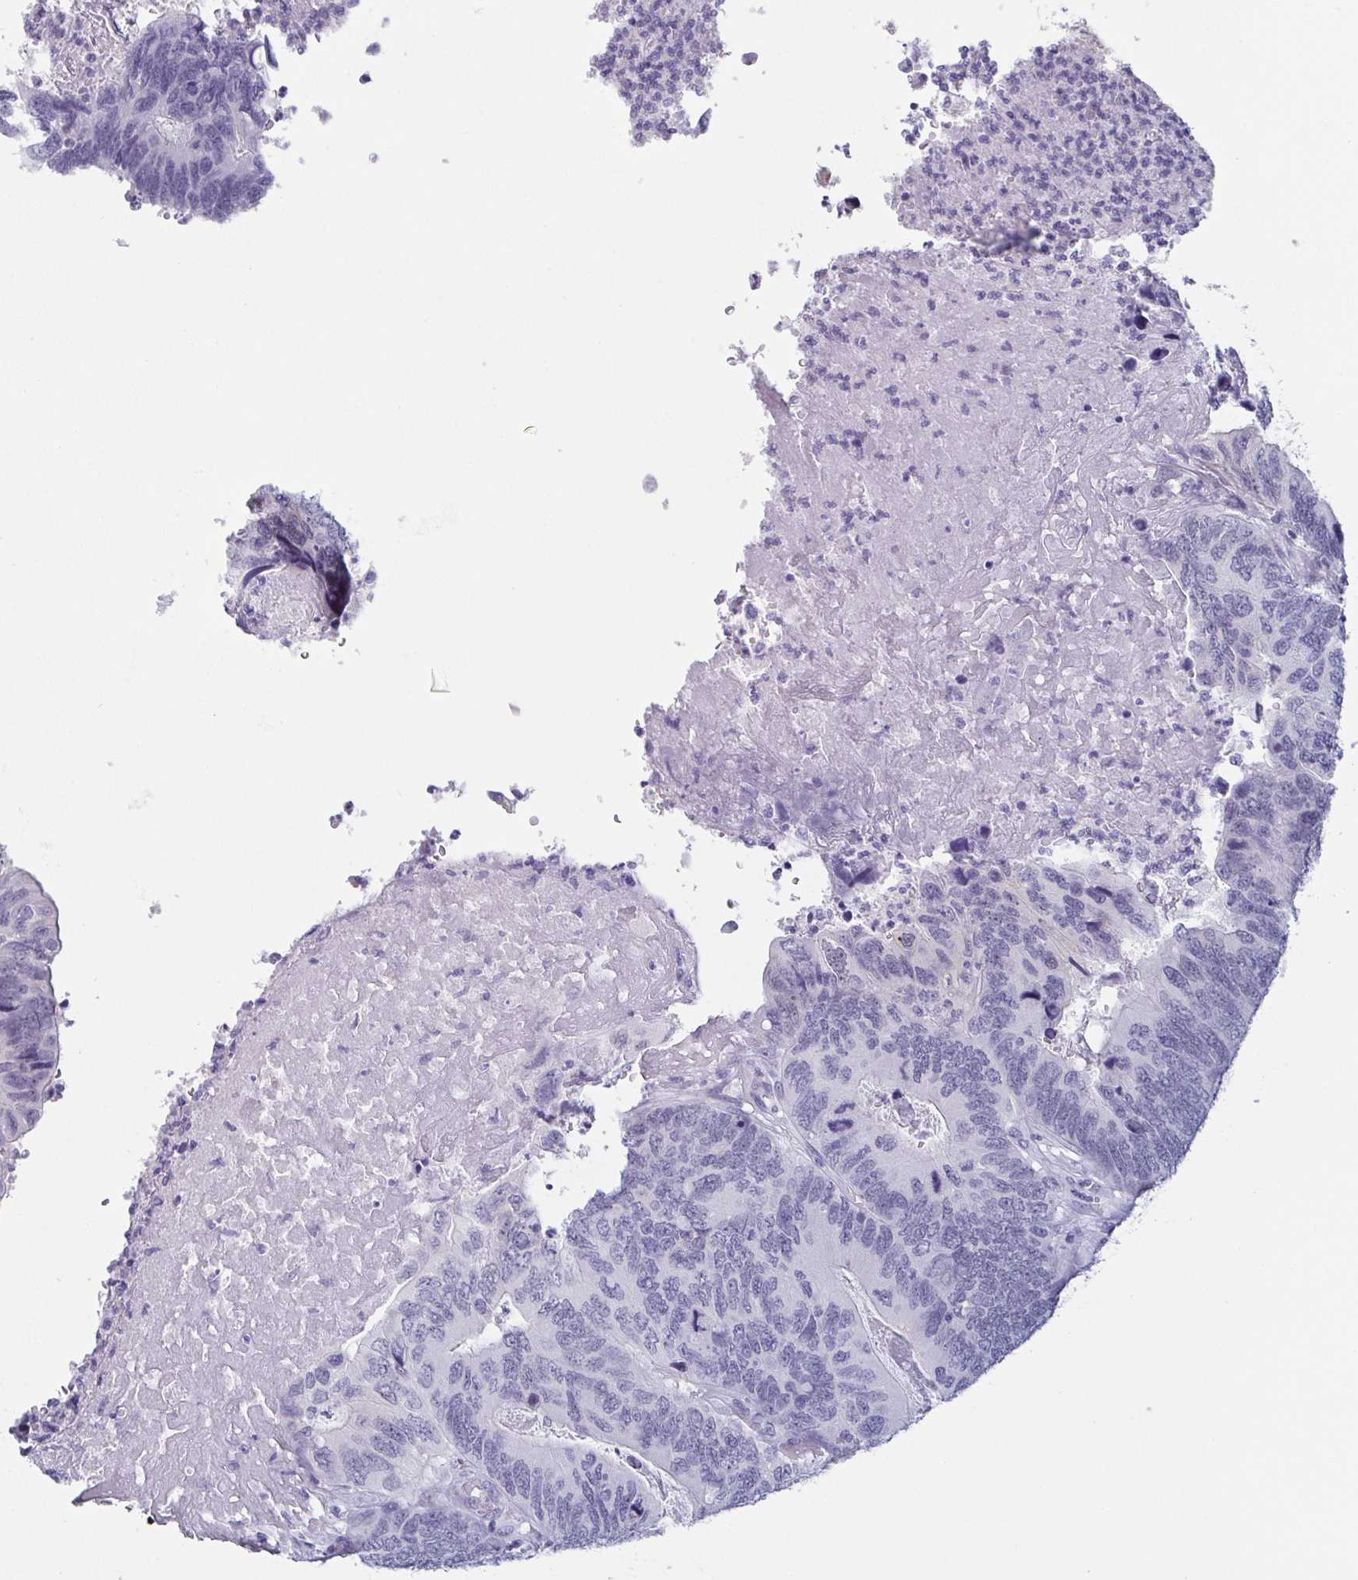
{"staining": {"intensity": "negative", "quantity": "none", "location": "none"}, "tissue": "colorectal cancer", "cell_type": "Tumor cells", "image_type": "cancer", "snomed": [{"axis": "morphology", "description": "Adenocarcinoma, NOS"}, {"axis": "topography", "description": "Colon"}], "caption": "Image shows no significant protein expression in tumor cells of colorectal cancer (adenocarcinoma).", "gene": "REG4", "patient": {"sex": "female", "age": 67}}